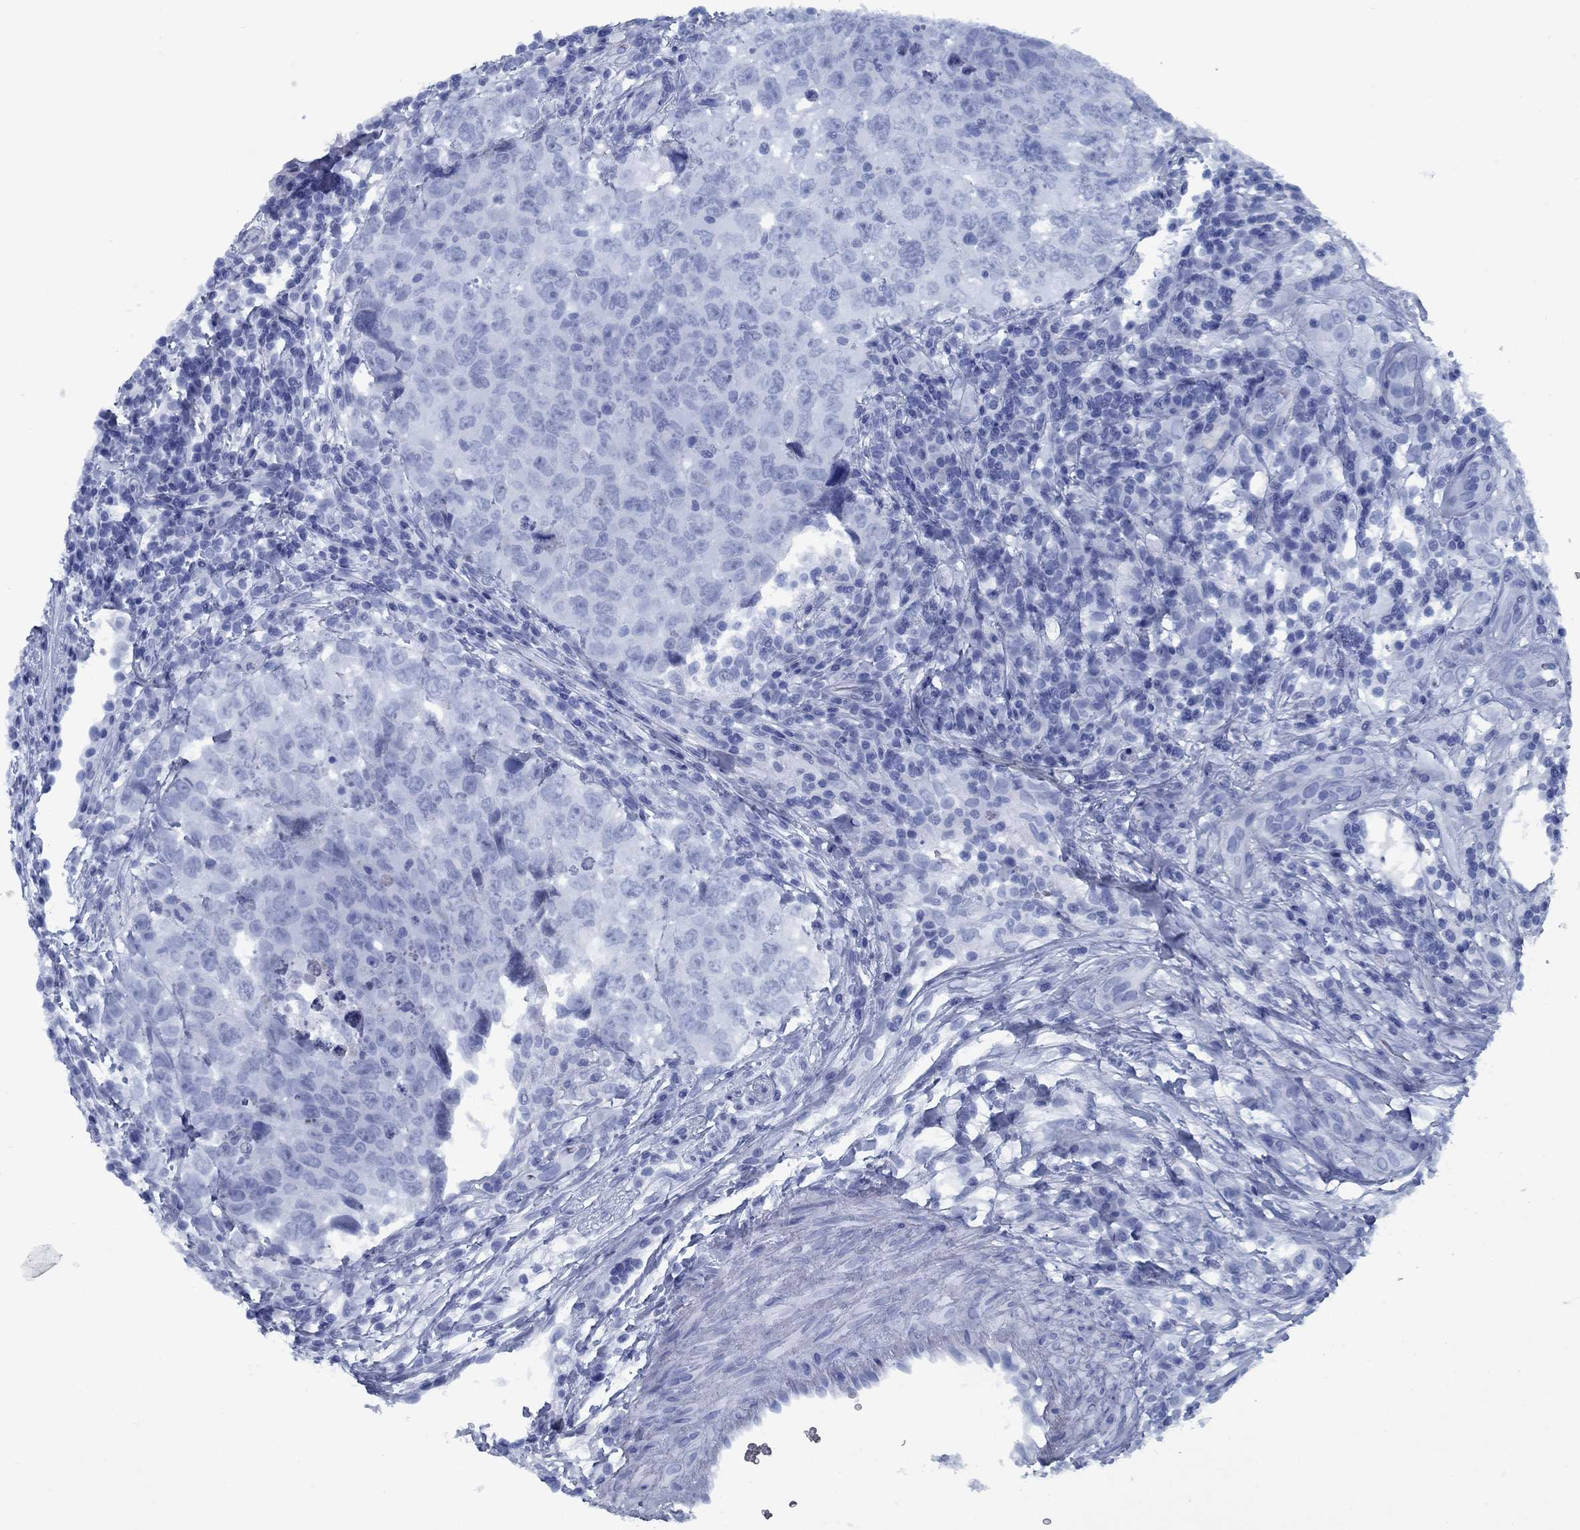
{"staining": {"intensity": "negative", "quantity": "none", "location": "none"}, "tissue": "testis cancer", "cell_type": "Tumor cells", "image_type": "cancer", "snomed": [{"axis": "morphology", "description": "Seminoma, NOS"}, {"axis": "topography", "description": "Testis"}], "caption": "Immunohistochemical staining of seminoma (testis) demonstrates no significant staining in tumor cells. (DAB (3,3'-diaminobenzidine) immunohistochemistry, high magnification).", "gene": "PNMA8A", "patient": {"sex": "male", "age": 34}}